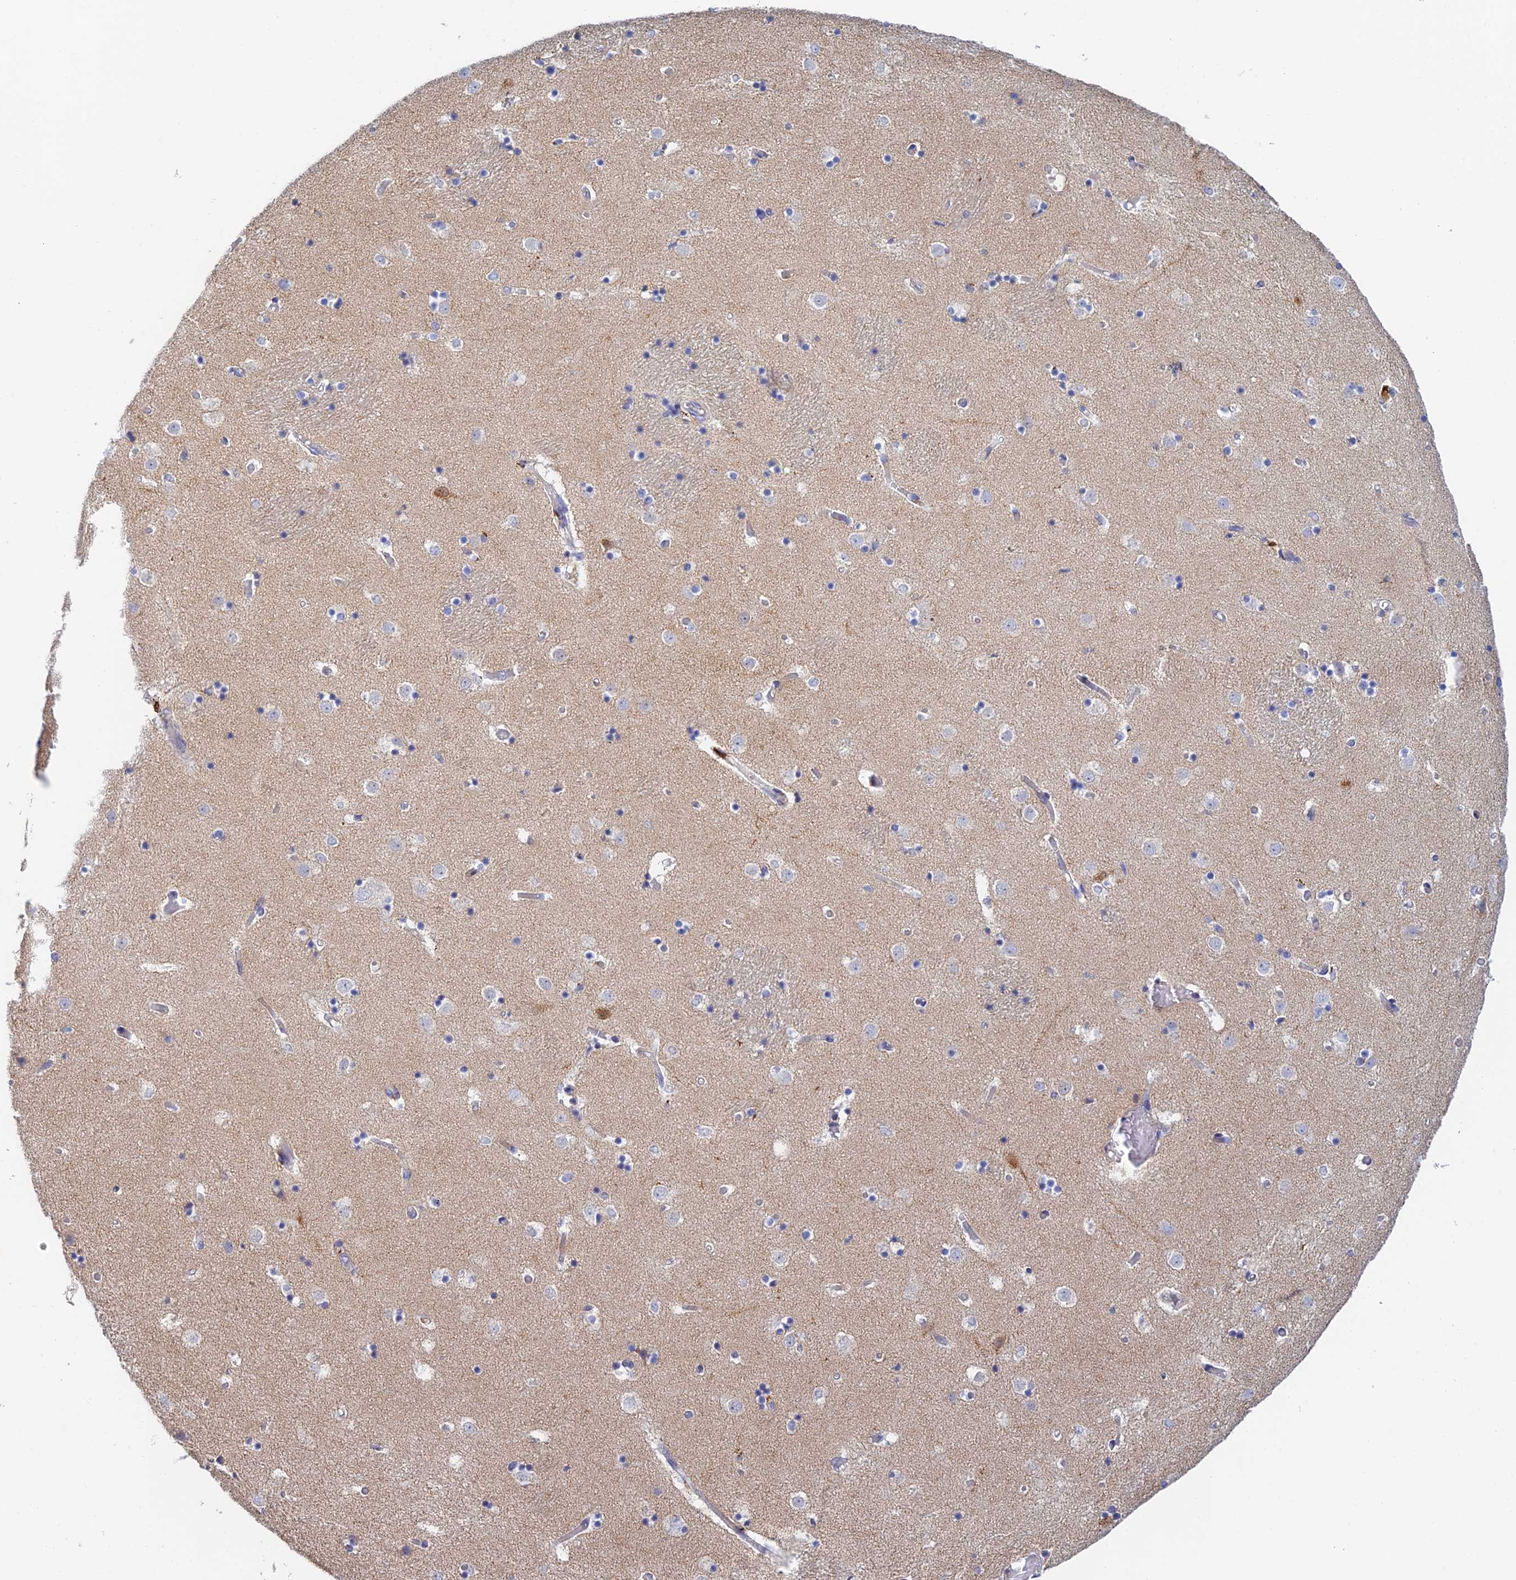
{"staining": {"intensity": "weak", "quantity": "<25%", "location": "cytoplasmic/membranous"}, "tissue": "caudate", "cell_type": "Glial cells", "image_type": "normal", "snomed": [{"axis": "morphology", "description": "Normal tissue, NOS"}, {"axis": "topography", "description": "Lateral ventricle wall"}], "caption": "This is an immunohistochemistry (IHC) photomicrograph of normal caudate. There is no staining in glial cells.", "gene": "SLC24A3", "patient": {"sex": "female", "age": 52}}